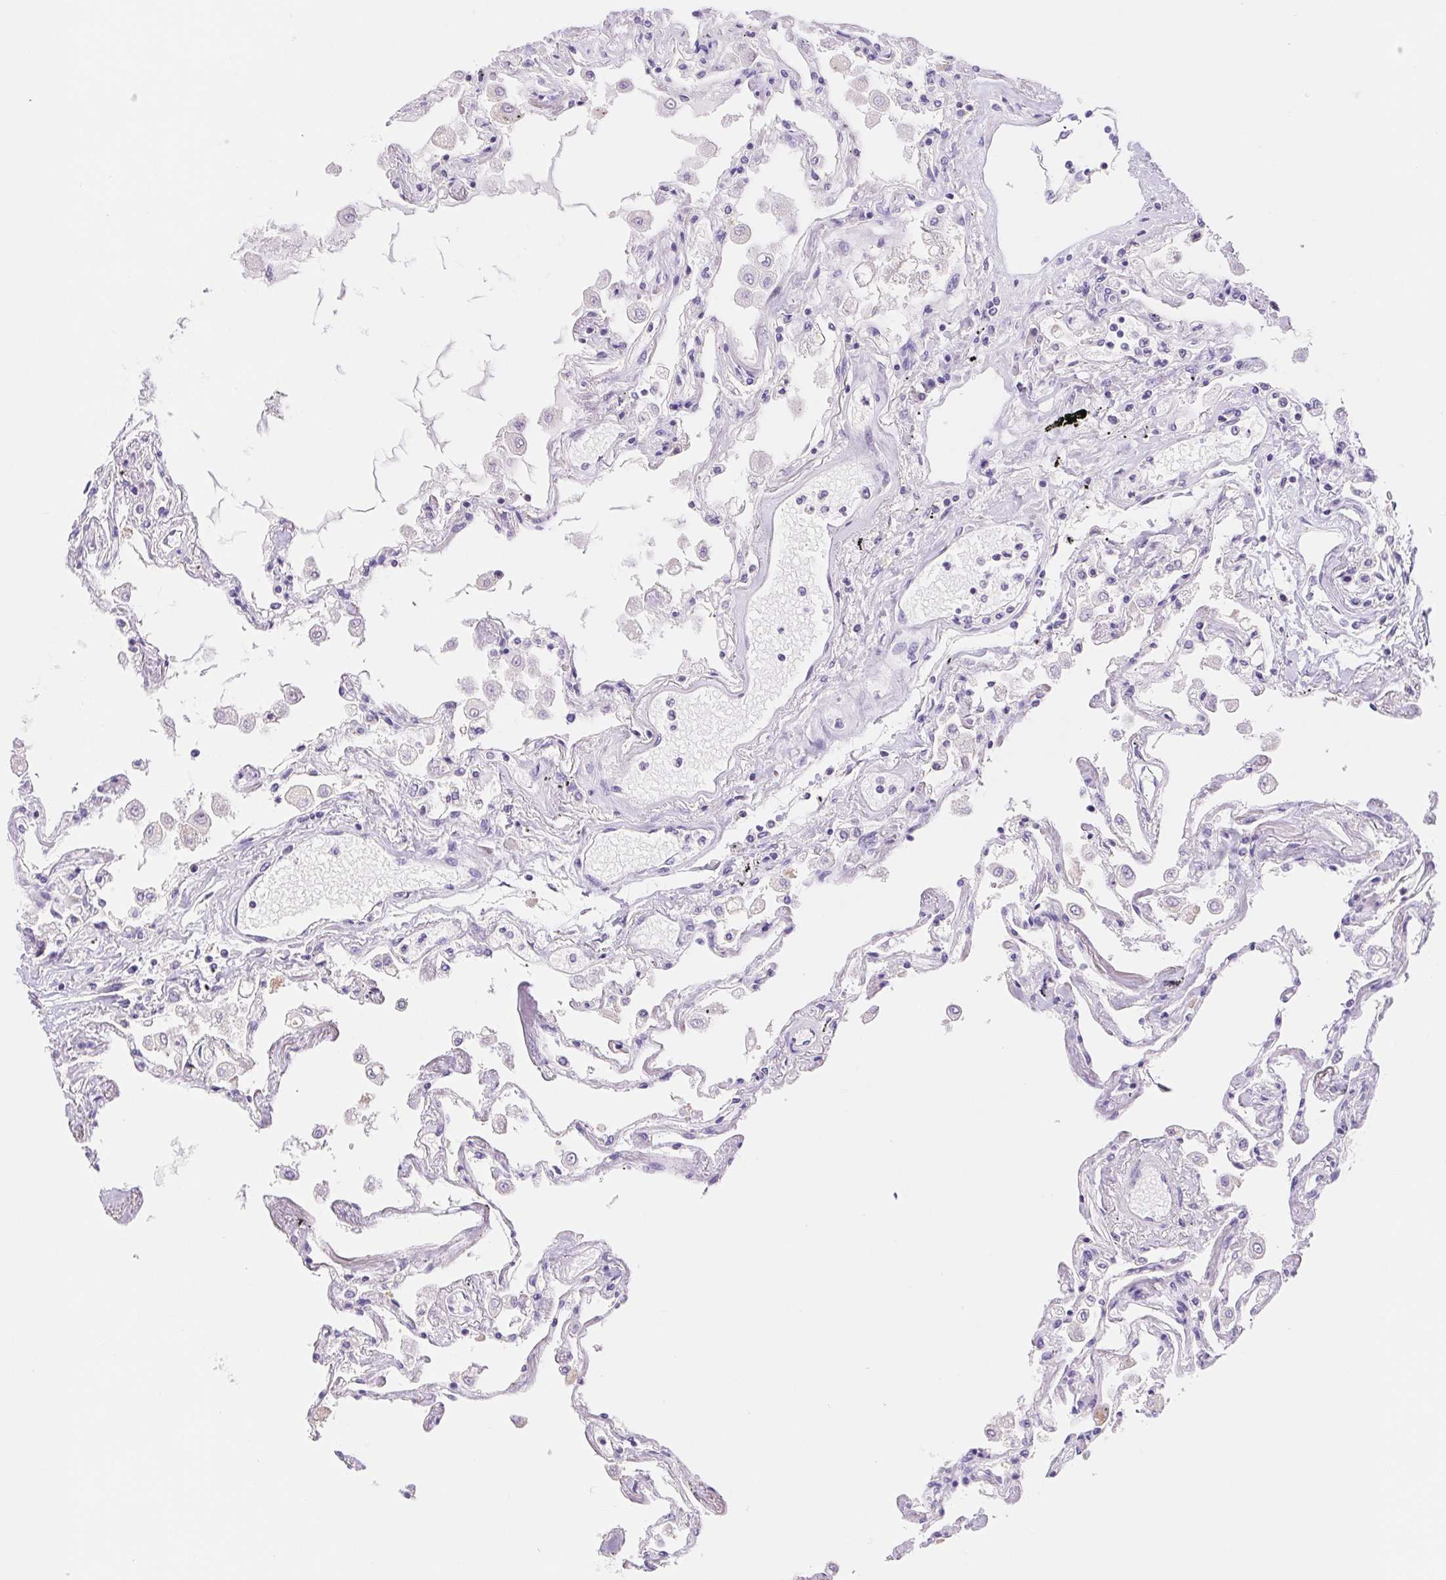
{"staining": {"intensity": "negative", "quantity": "none", "location": "none"}, "tissue": "lung", "cell_type": "Alveolar cells", "image_type": "normal", "snomed": [{"axis": "morphology", "description": "Normal tissue, NOS"}, {"axis": "morphology", "description": "Adenocarcinoma, NOS"}, {"axis": "topography", "description": "Cartilage tissue"}, {"axis": "topography", "description": "Lung"}], "caption": "Immunohistochemistry histopathology image of unremarkable lung: lung stained with DAB (3,3'-diaminobenzidine) displays no significant protein positivity in alveolar cells.", "gene": "FKBP6", "patient": {"sex": "female", "age": 67}}